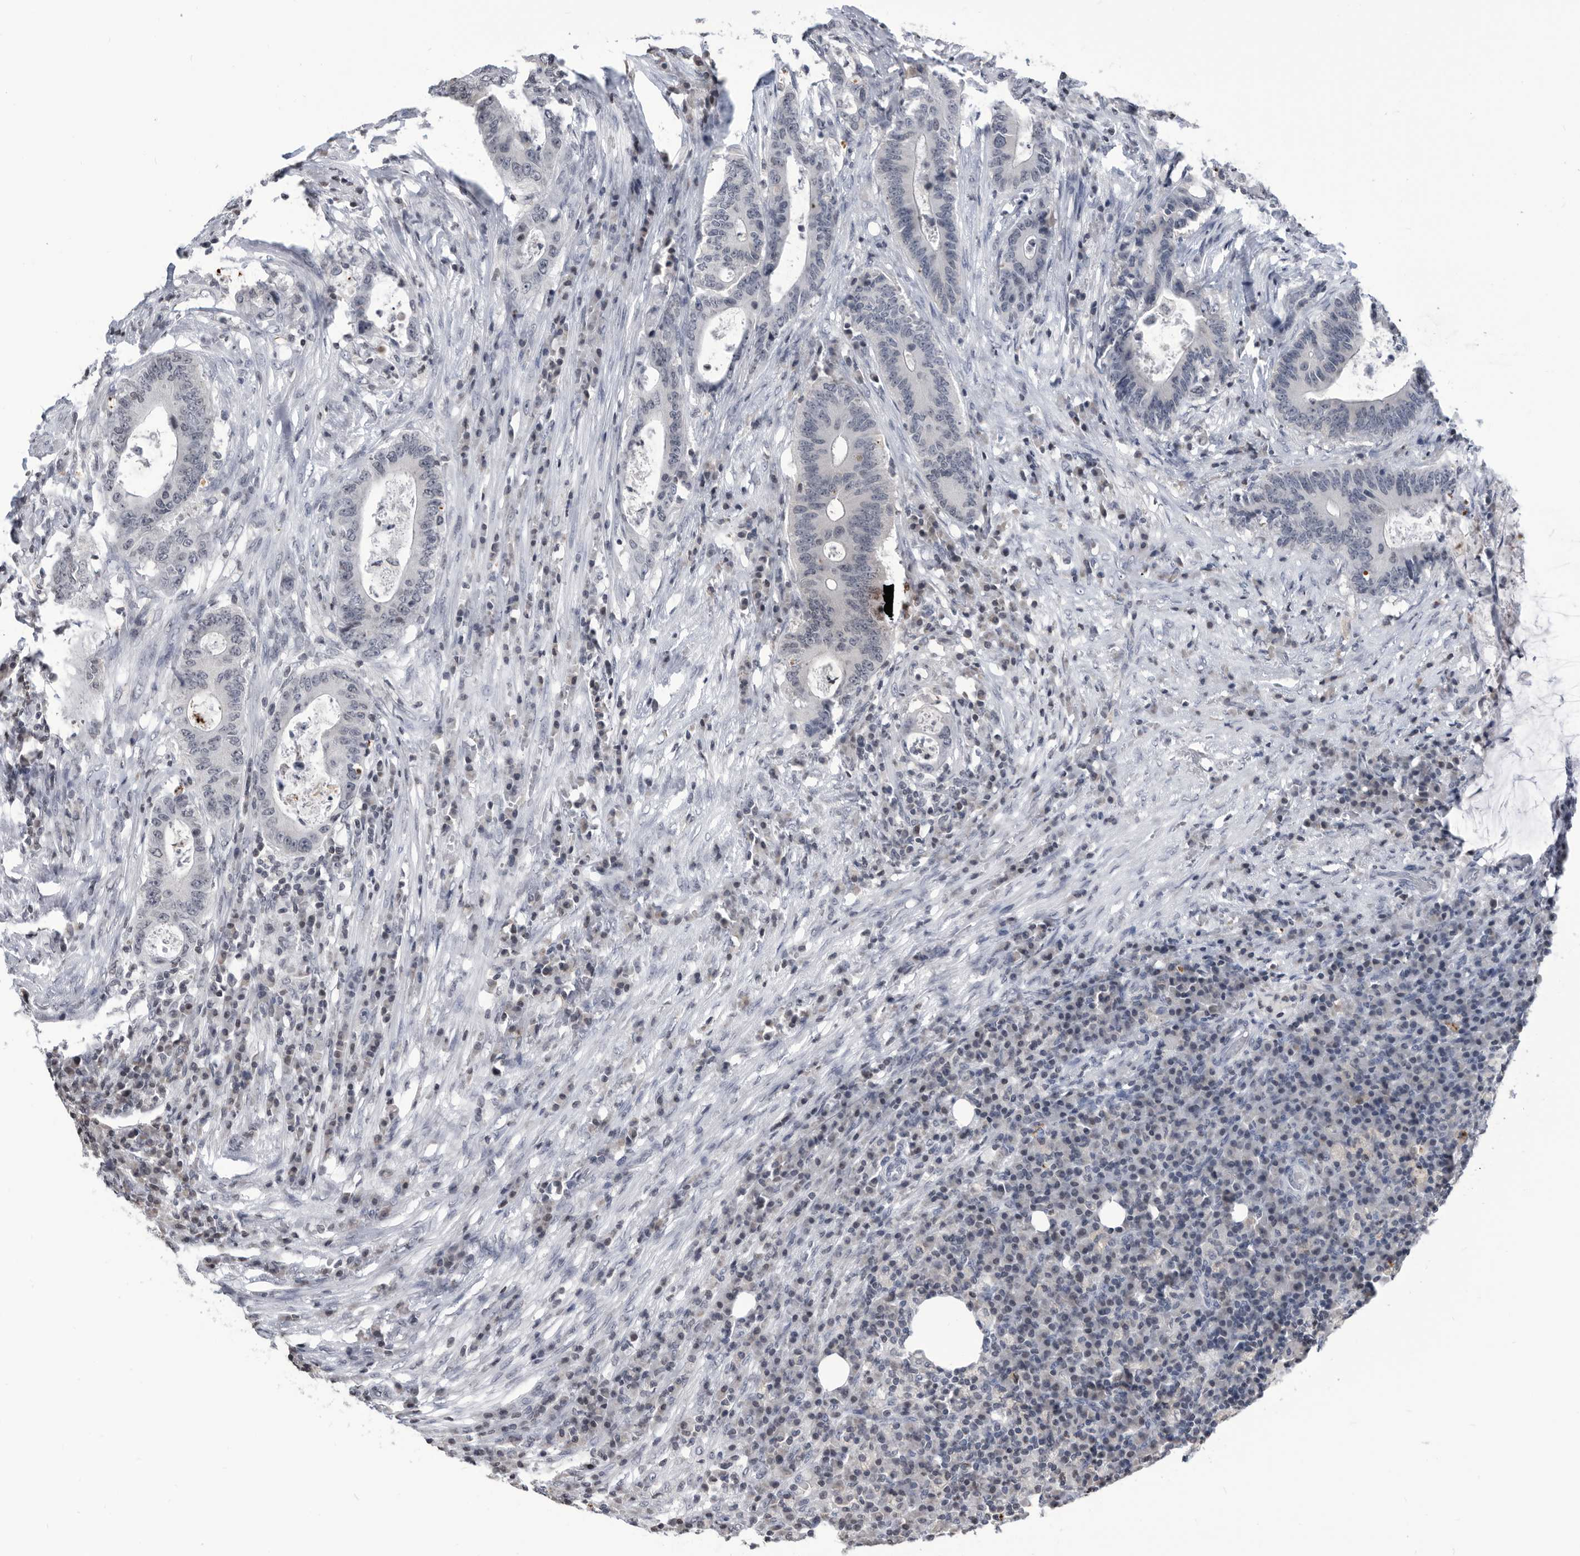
{"staining": {"intensity": "negative", "quantity": "none", "location": "none"}, "tissue": "colorectal cancer", "cell_type": "Tumor cells", "image_type": "cancer", "snomed": [{"axis": "morphology", "description": "Adenocarcinoma, NOS"}, {"axis": "topography", "description": "Colon"}], "caption": "High power microscopy photomicrograph of an IHC histopathology image of colorectal adenocarcinoma, revealing no significant staining in tumor cells. (DAB (3,3'-diaminobenzidine) immunohistochemistry with hematoxylin counter stain).", "gene": "TSTD1", "patient": {"sex": "male", "age": 83}}